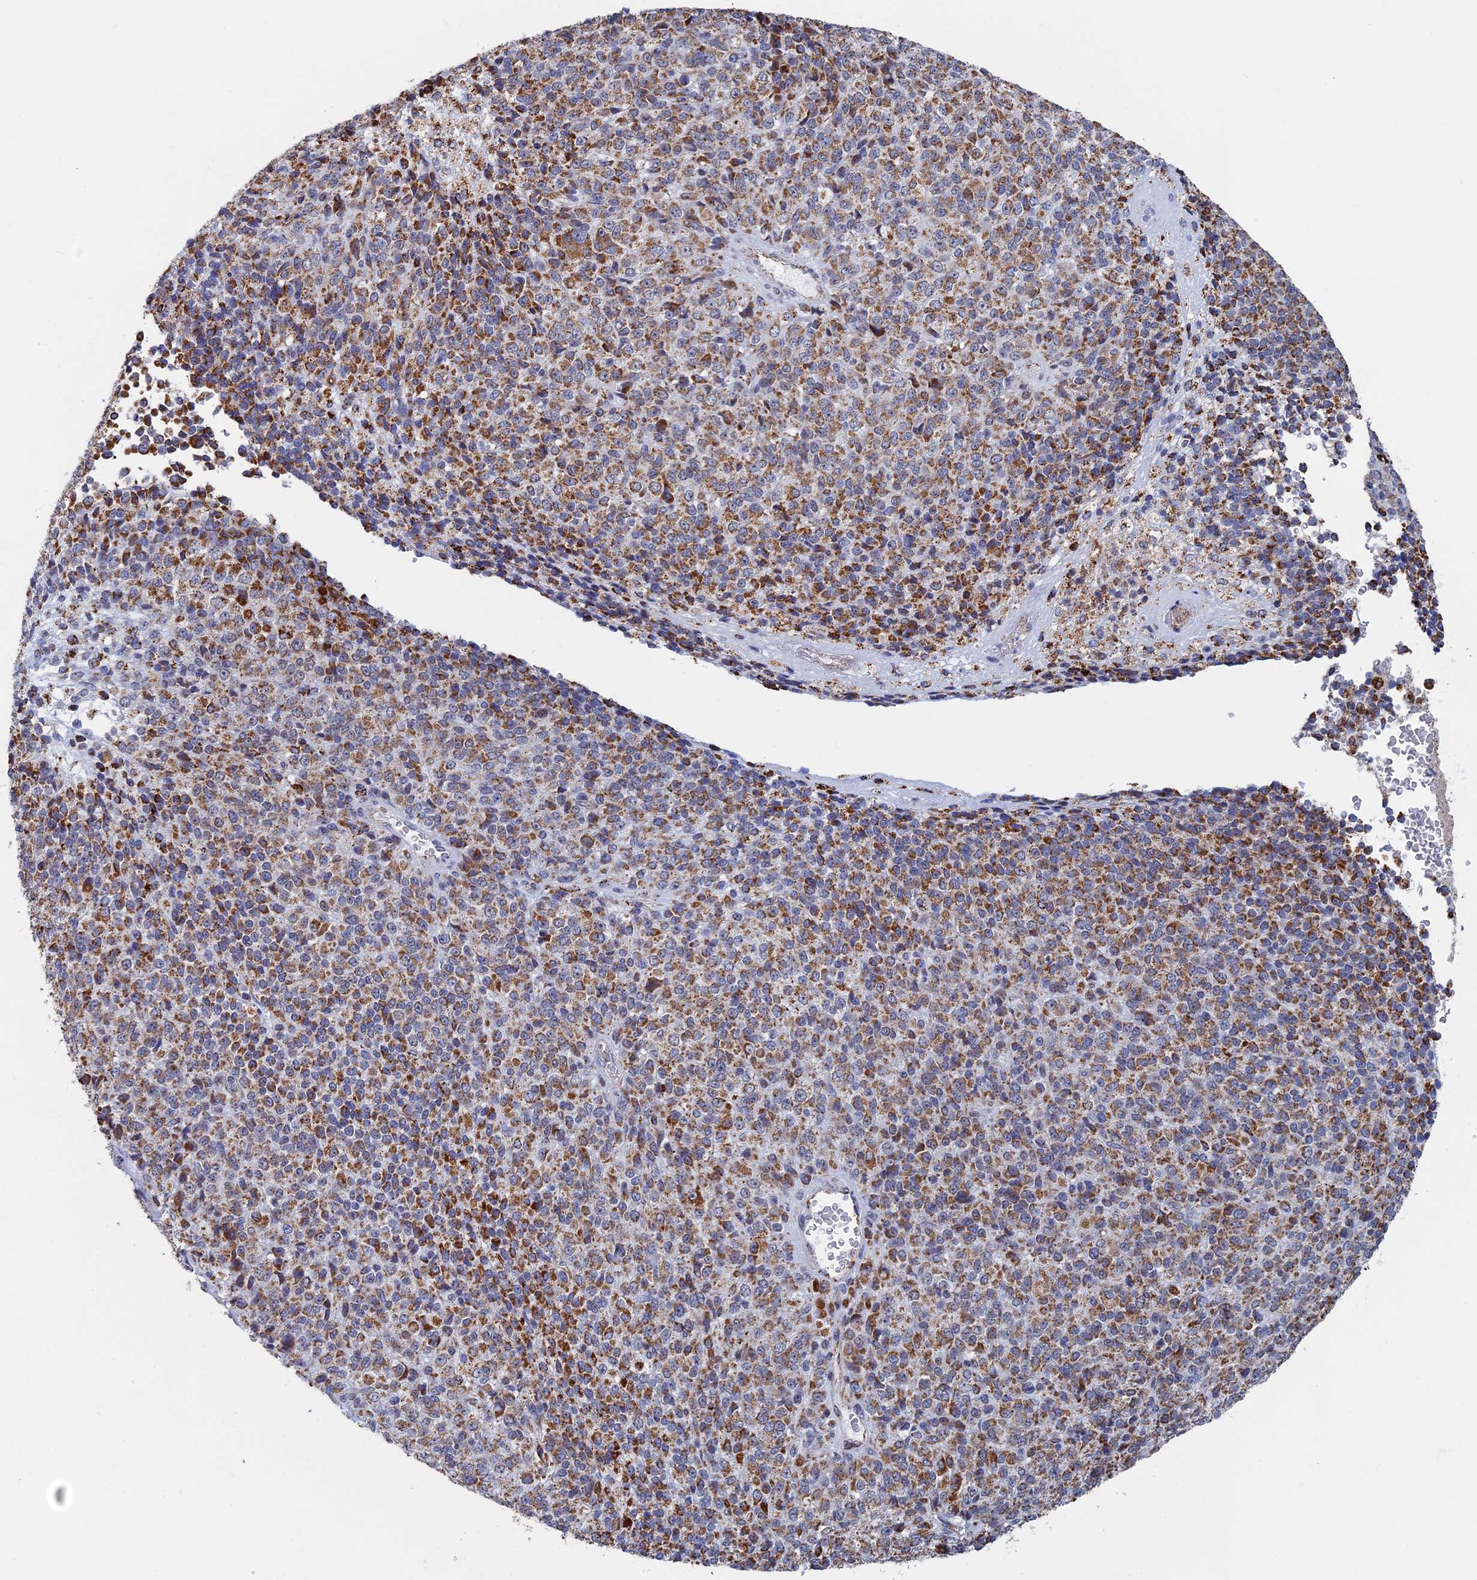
{"staining": {"intensity": "moderate", "quantity": ">75%", "location": "cytoplasmic/membranous"}, "tissue": "melanoma", "cell_type": "Tumor cells", "image_type": "cancer", "snomed": [{"axis": "morphology", "description": "Malignant melanoma, Metastatic site"}, {"axis": "topography", "description": "Brain"}], "caption": "Malignant melanoma (metastatic site) stained for a protein (brown) displays moderate cytoplasmic/membranous positive expression in about >75% of tumor cells.", "gene": "SEC24D", "patient": {"sex": "female", "age": 56}}